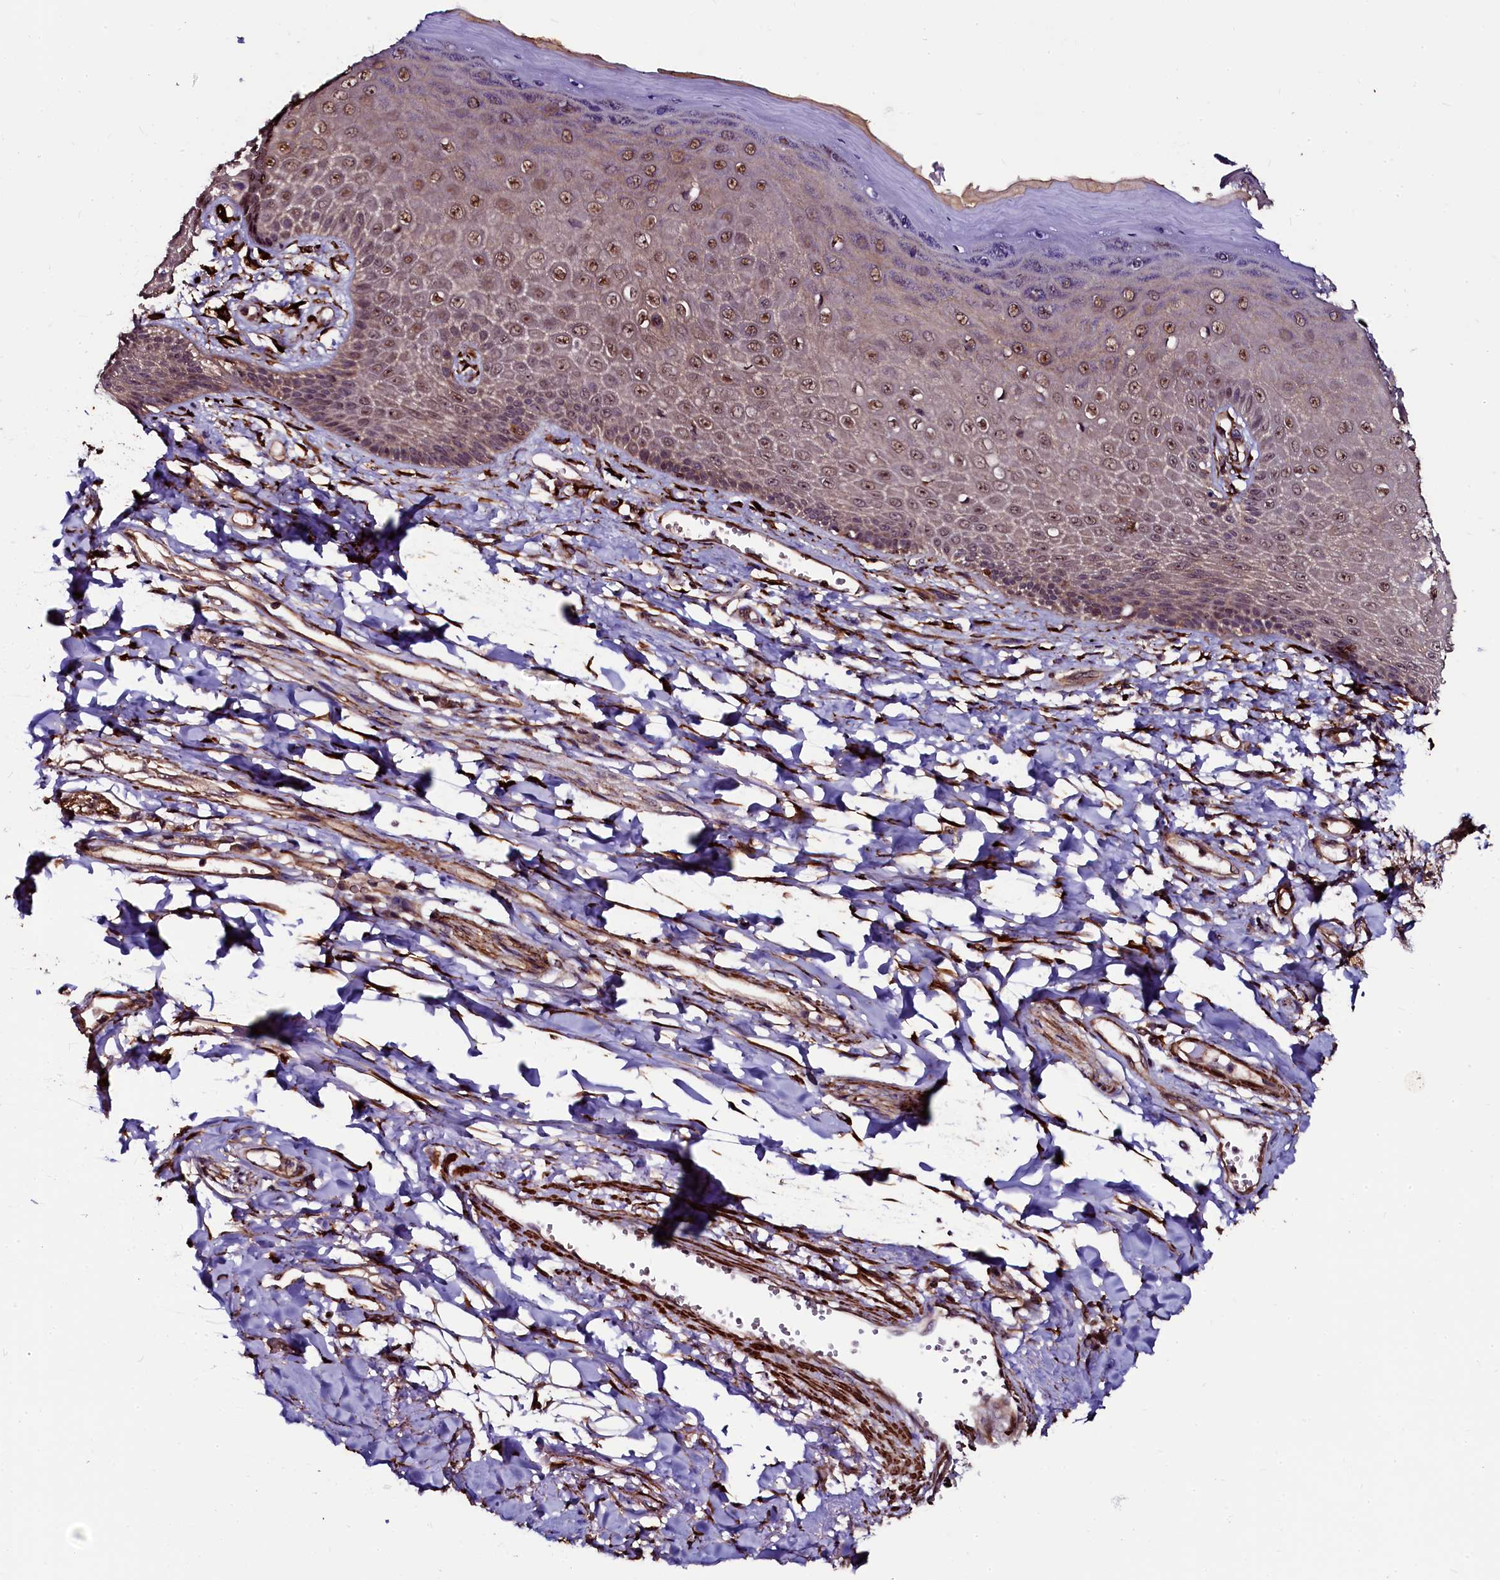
{"staining": {"intensity": "moderate", "quantity": ">75%", "location": "cytoplasmic/membranous,nuclear"}, "tissue": "skin", "cell_type": "Epidermal cells", "image_type": "normal", "snomed": [{"axis": "morphology", "description": "Normal tissue, NOS"}, {"axis": "topography", "description": "Anal"}], "caption": "Immunohistochemistry (DAB) staining of normal human skin displays moderate cytoplasmic/membranous,nuclear protein staining in approximately >75% of epidermal cells. (brown staining indicates protein expression, while blue staining denotes nuclei).", "gene": "N4BP1", "patient": {"sex": "male", "age": 78}}